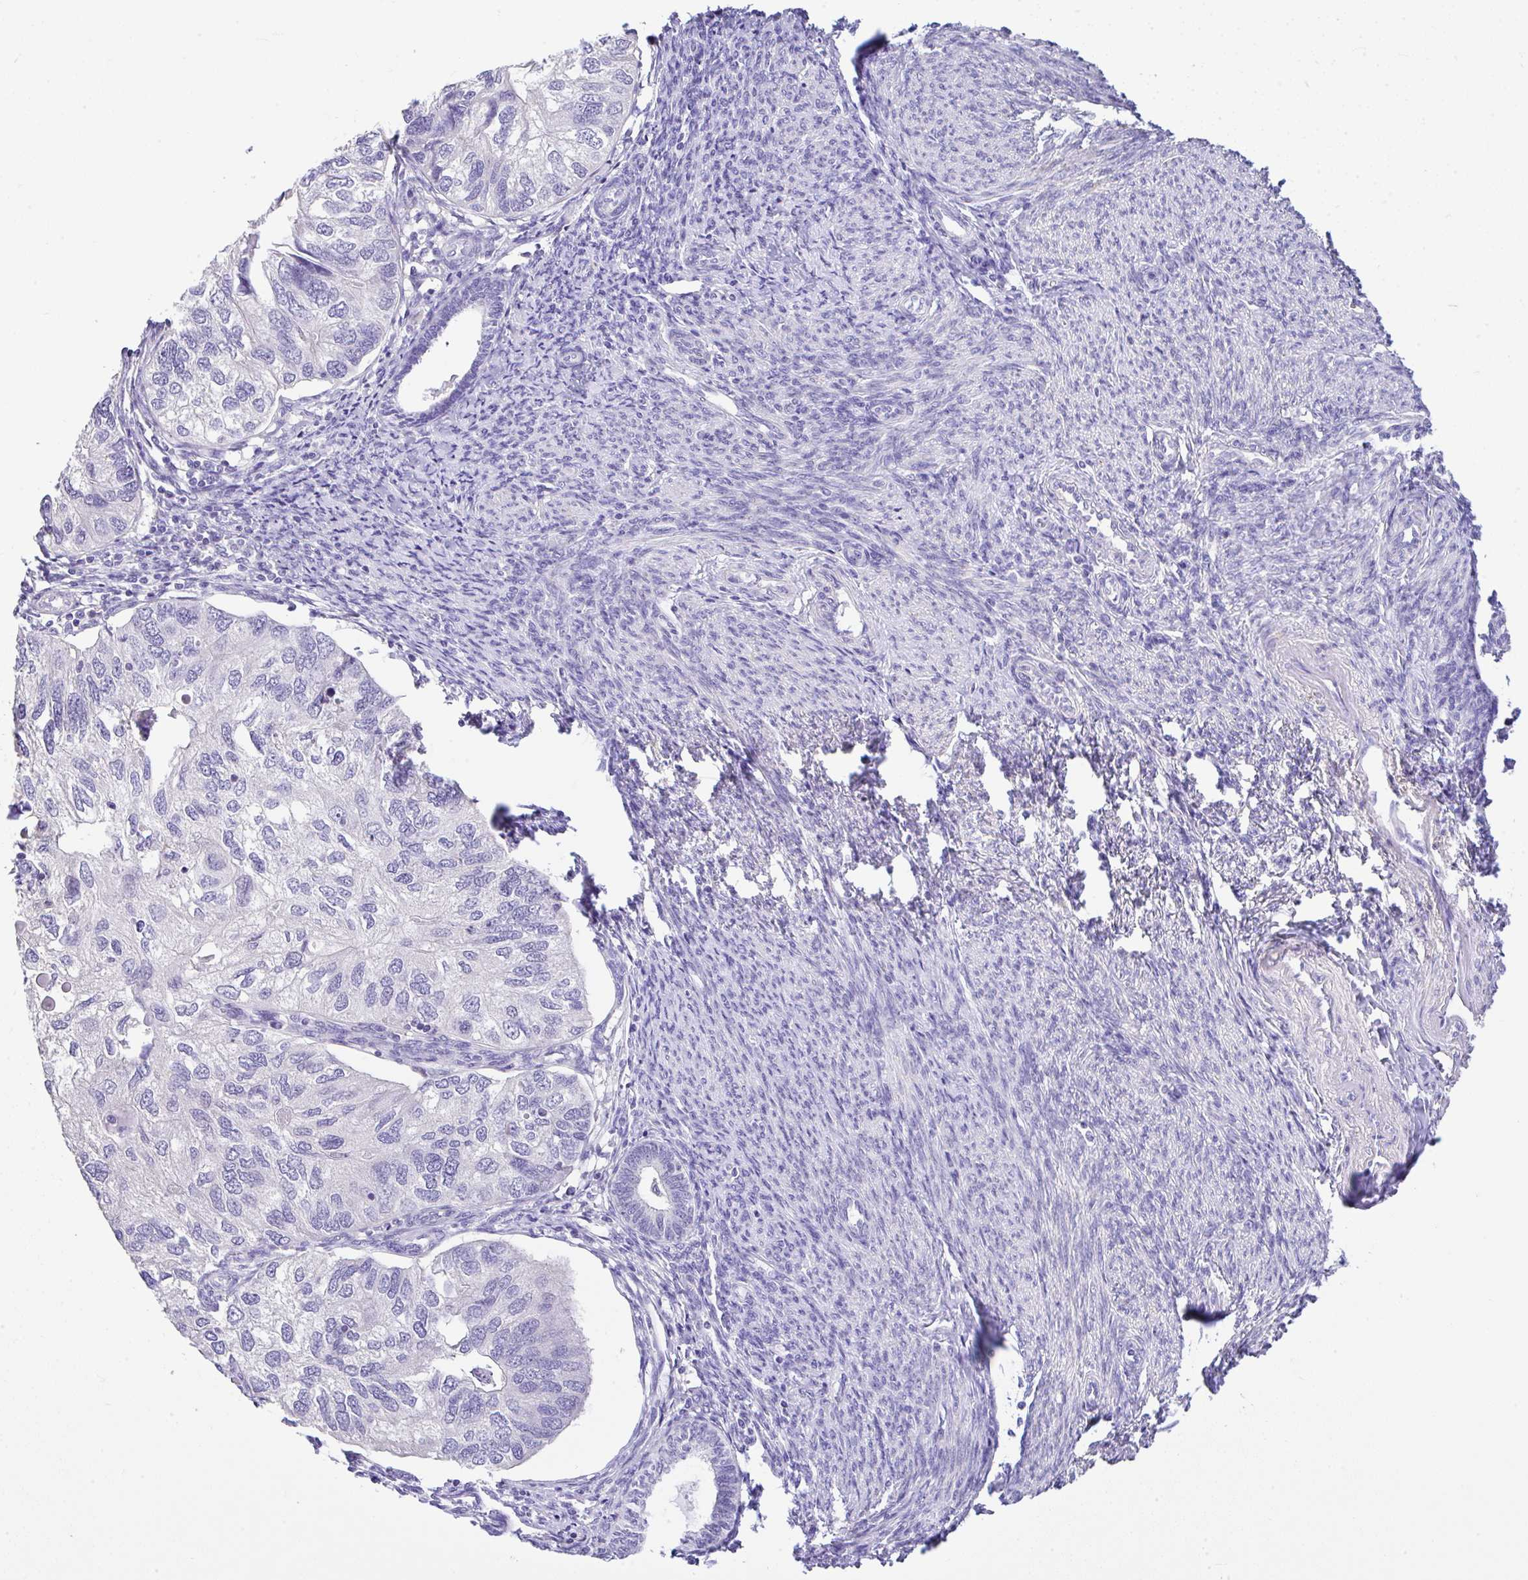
{"staining": {"intensity": "negative", "quantity": "none", "location": "none"}, "tissue": "endometrial cancer", "cell_type": "Tumor cells", "image_type": "cancer", "snomed": [{"axis": "morphology", "description": "Carcinoma, NOS"}, {"axis": "topography", "description": "Uterus"}], "caption": "The image demonstrates no staining of tumor cells in endometrial cancer (carcinoma).", "gene": "CTU1", "patient": {"sex": "female", "age": 76}}